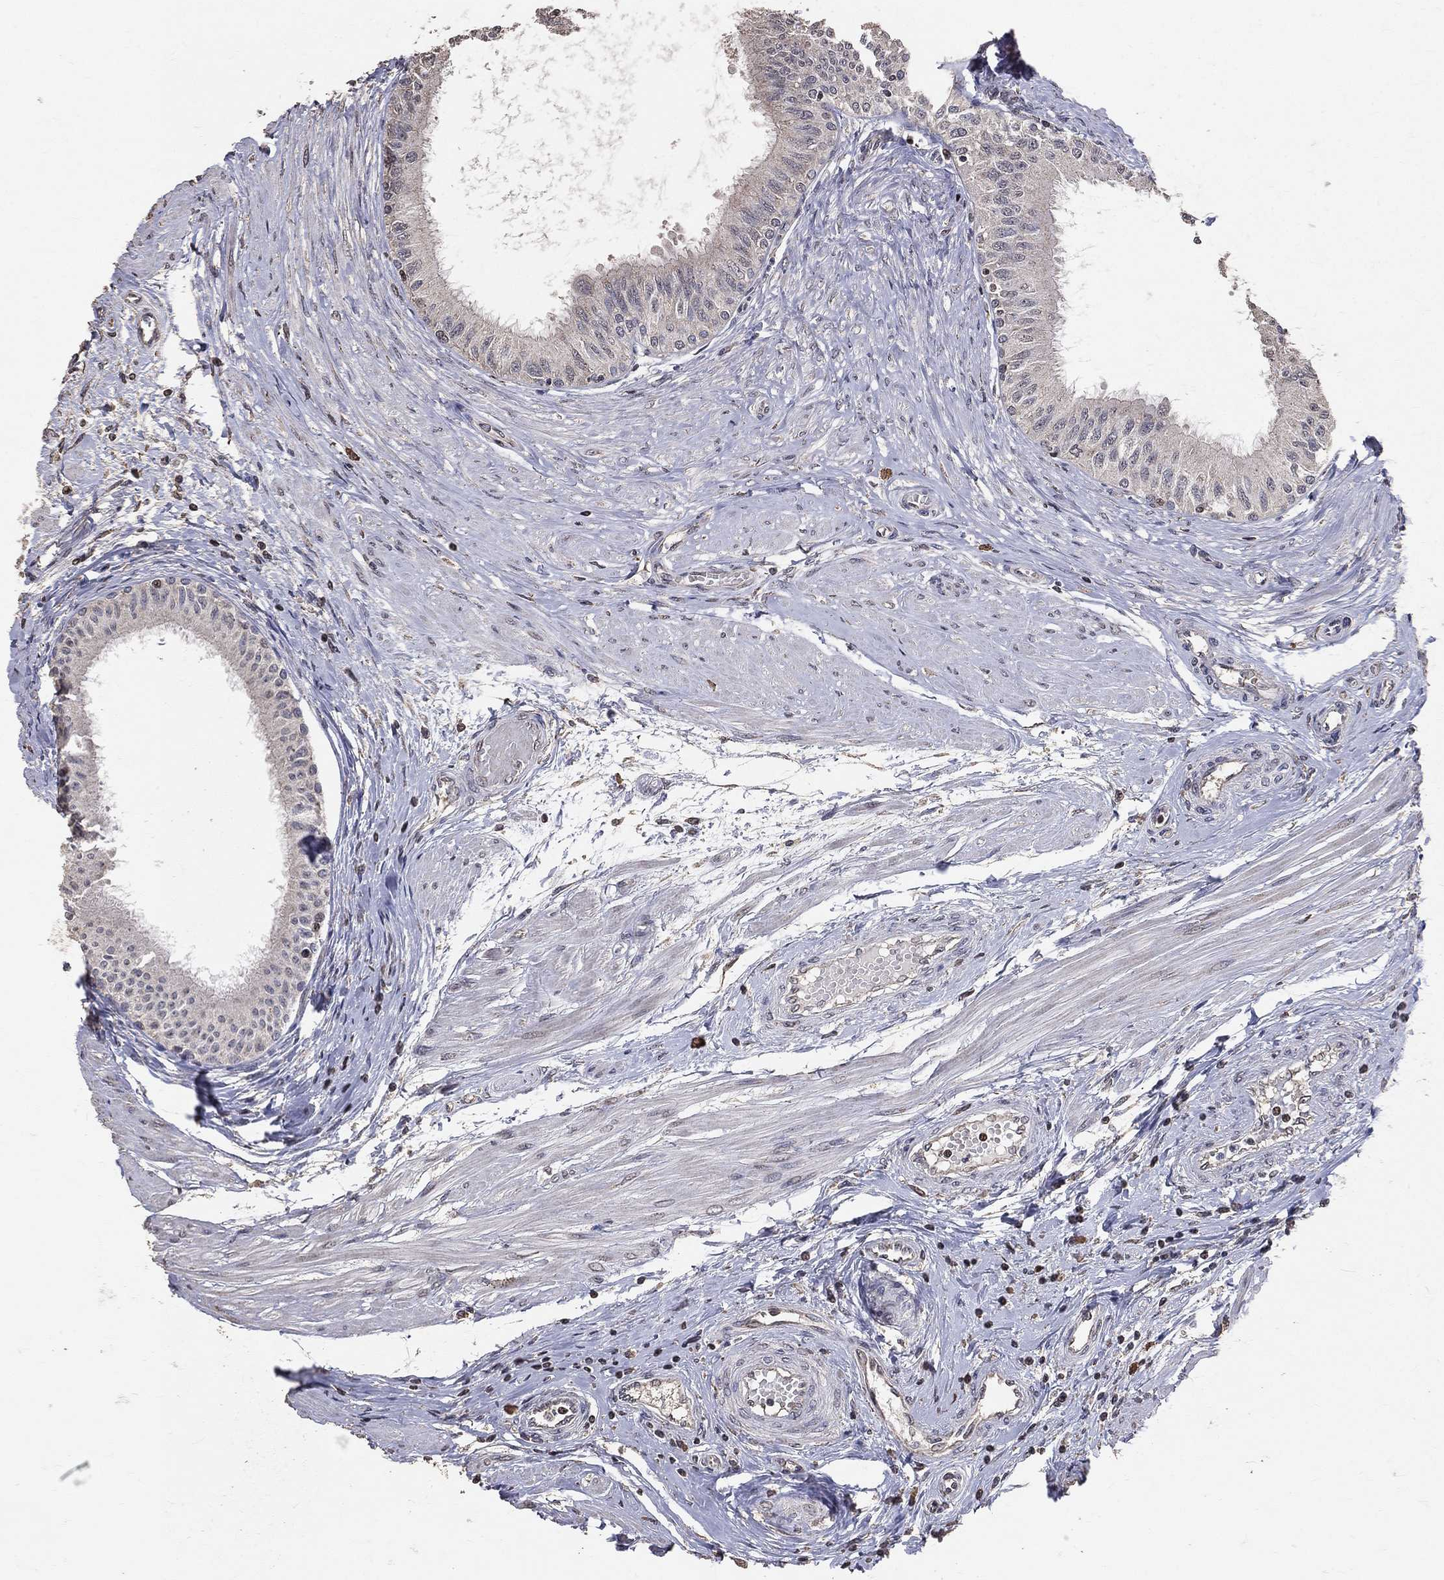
{"staining": {"intensity": "weak", "quantity": "<25%", "location": "cytoplasmic/membranous"}, "tissue": "epididymis", "cell_type": "Glandular cells", "image_type": "normal", "snomed": [{"axis": "morphology", "description": "Normal tissue, NOS"}, {"axis": "morphology", "description": "Seminoma, NOS"}, {"axis": "topography", "description": "Testis"}, {"axis": "topography", "description": "Epididymis"}], "caption": "Immunohistochemistry histopathology image of unremarkable epididymis: human epididymis stained with DAB (3,3'-diaminobenzidine) shows no significant protein staining in glandular cells. (DAB (3,3'-diaminobenzidine) immunohistochemistry with hematoxylin counter stain).", "gene": "LY6K", "patient": {"sex": "male", "age": 61}}